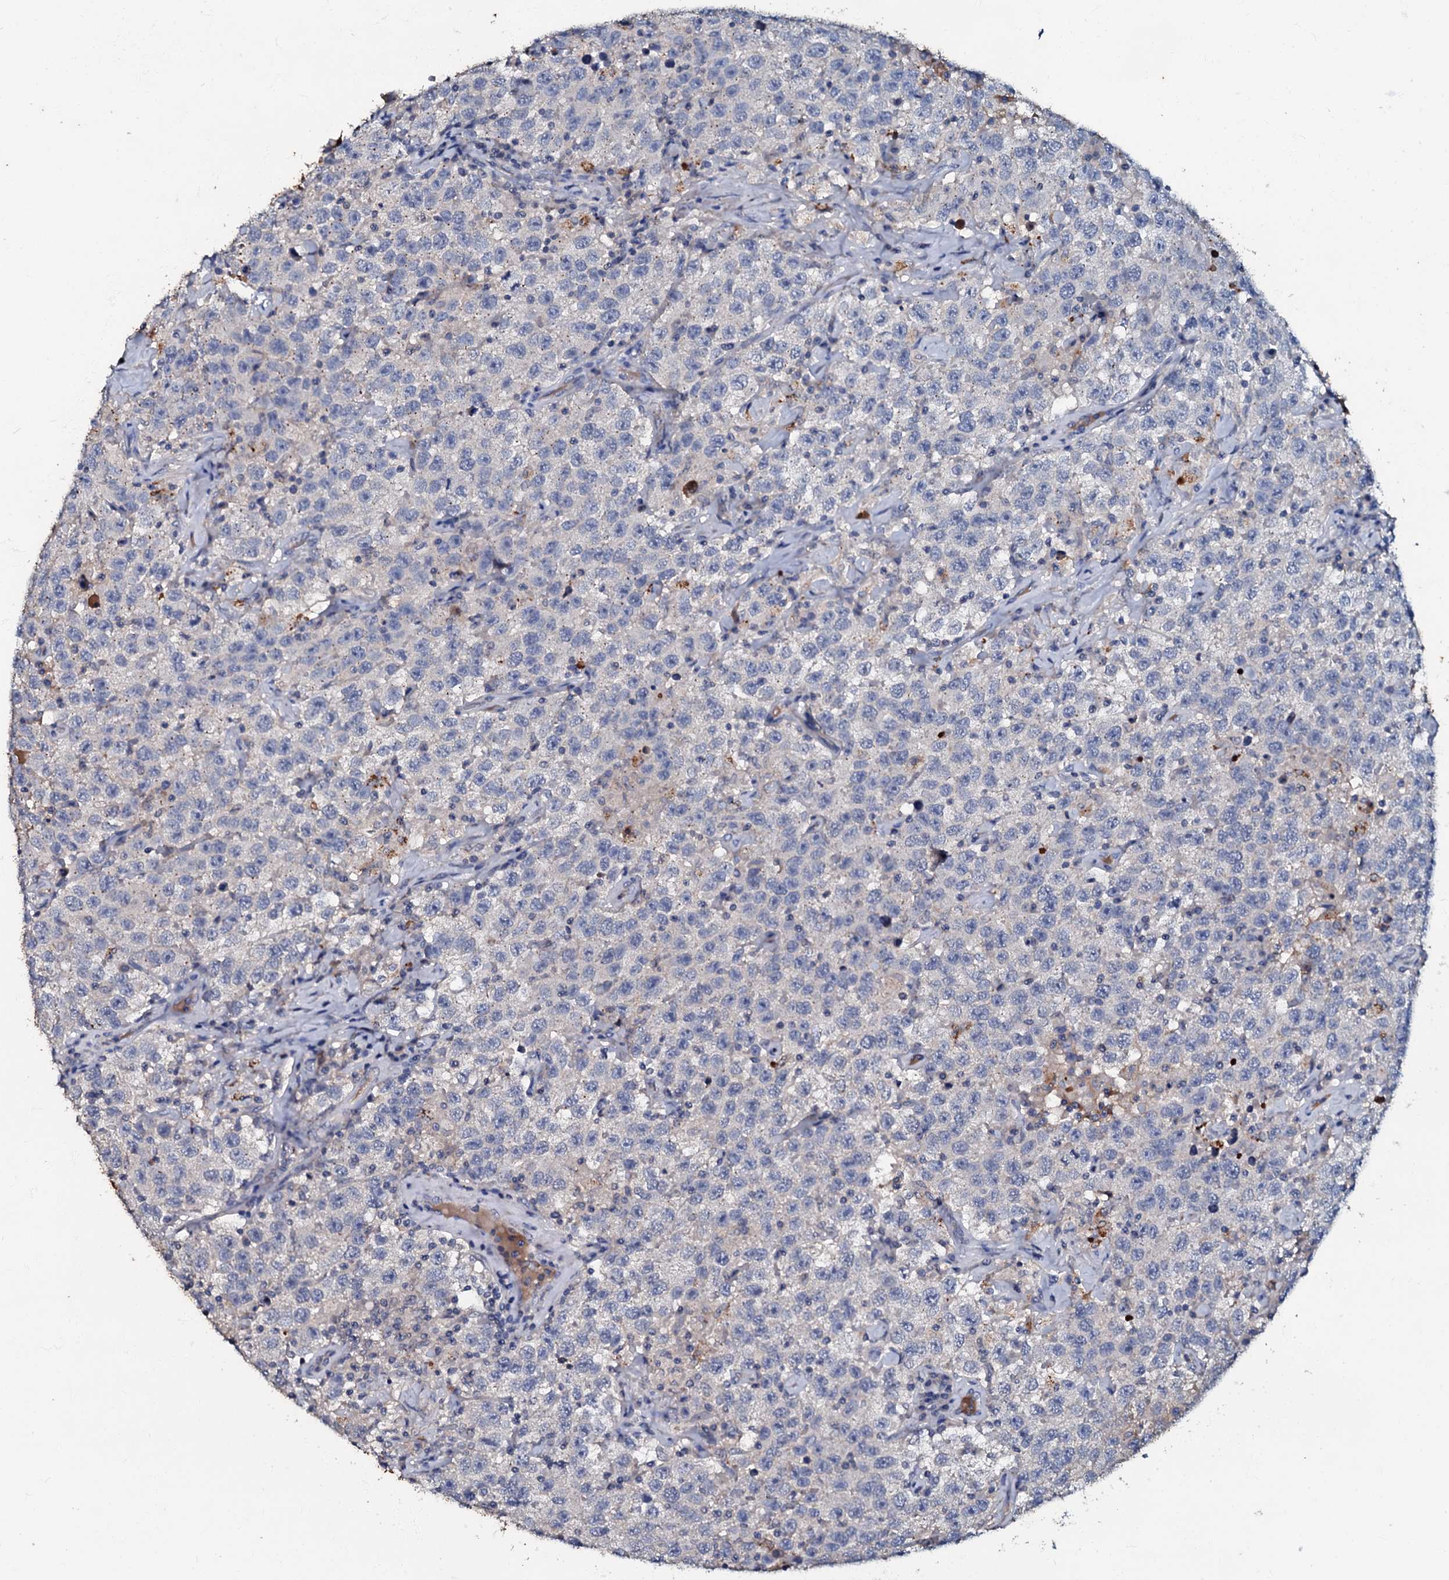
{"staining": {"intensity": "negative", "quantity": "none", "location": "none"}, "tissue": "testis cancer", "cell_type": "Tumor cells", "image_type": "cancer", "snomed": [{"axis": "morphology", "description": "Seminoma, NOS"}, {"axis": "topography", "description": "Testis"}], "caption": "Immunohistochemistry (IHC) photomicrograph of human seminoma (testis) stained for a protein (brown), which demonstrates no positivity in tumor cells.", "gene": "MANSC4", "patient": {"sex": "male", "age": 41}}